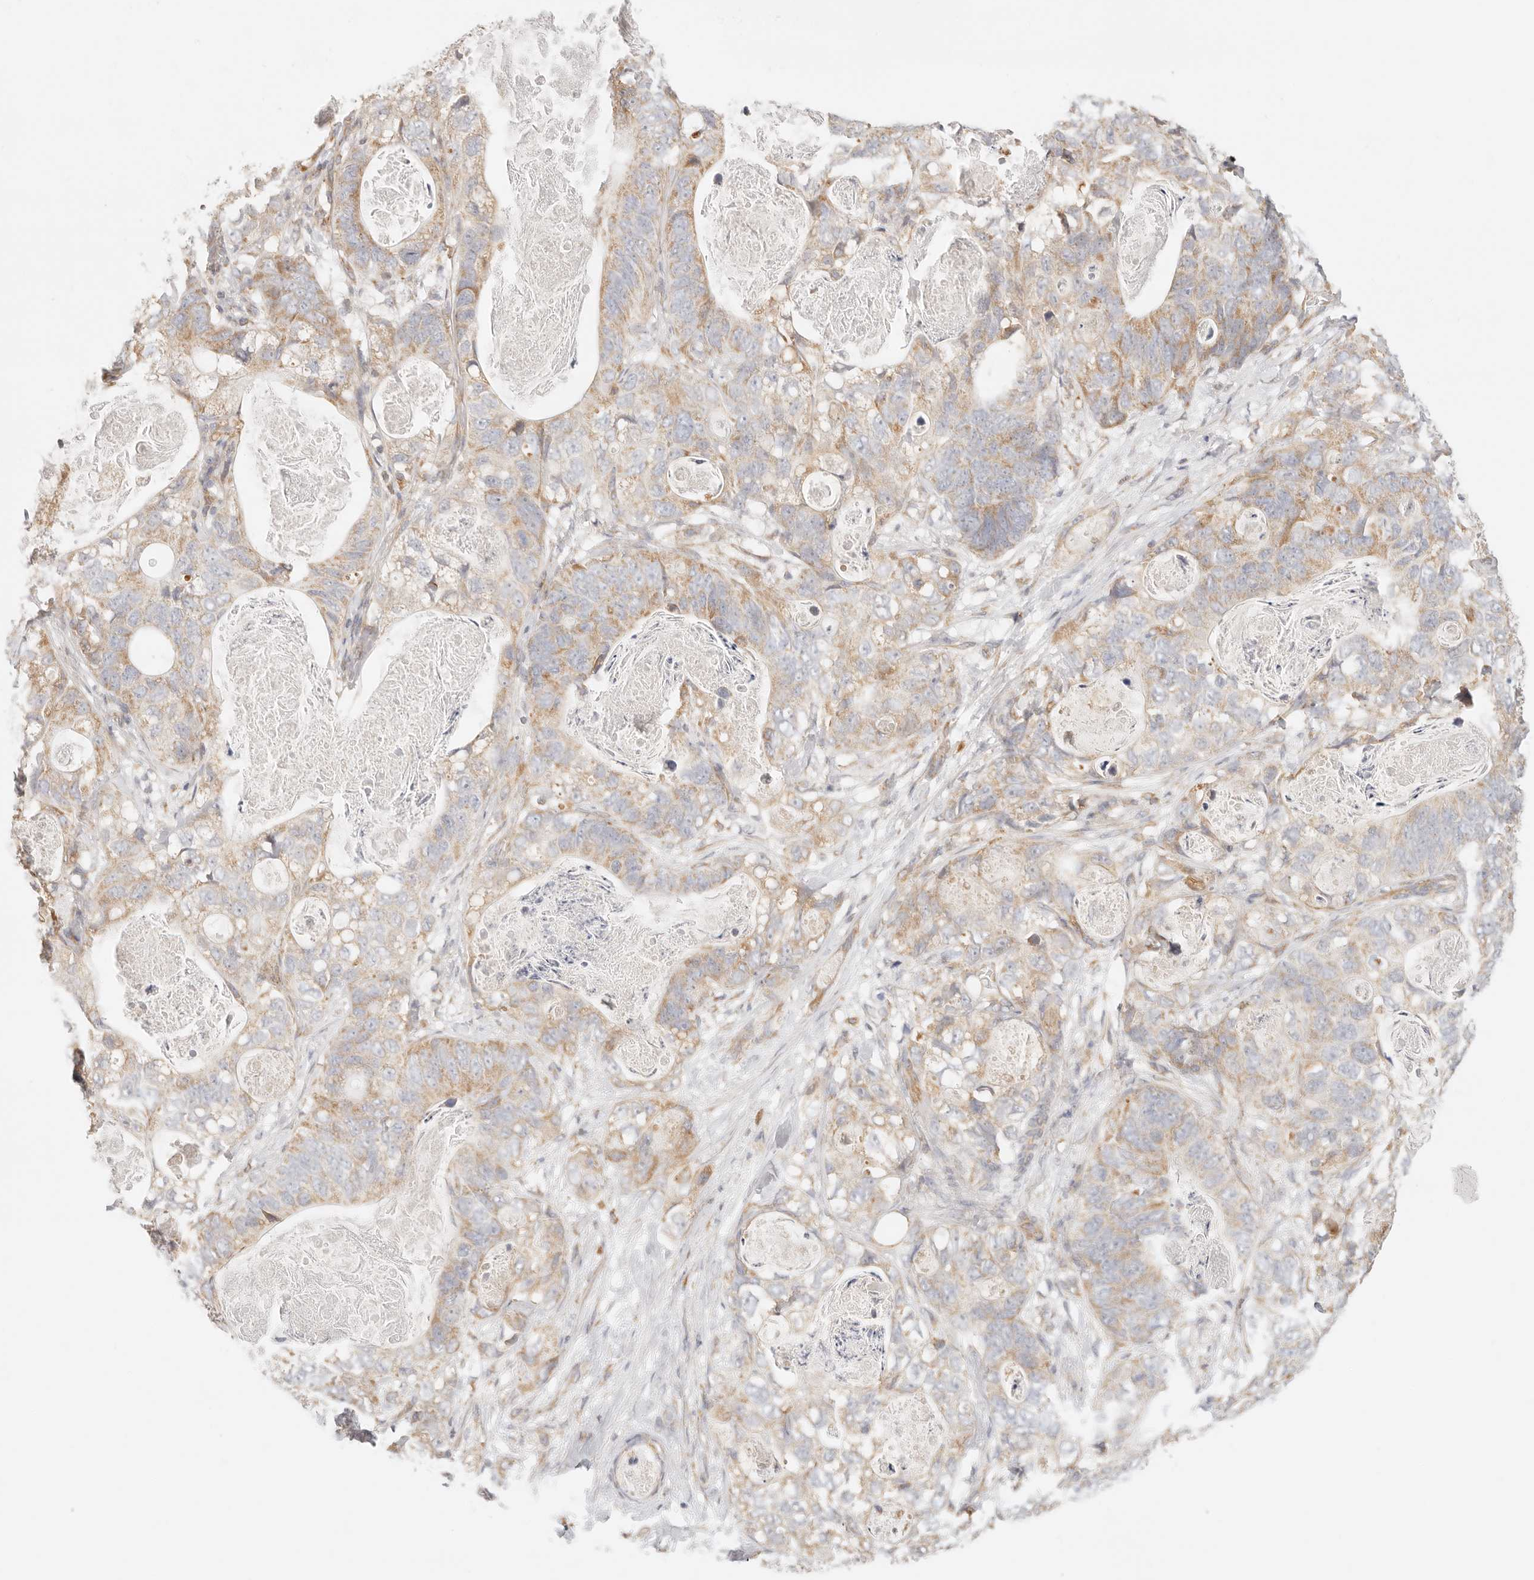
{"staining": {"intensity": "moderate", "quantity": ">75%", "location": "cytoplasmic/membranous"}, "tissue": "stomach cancer", "cell_type": "Tumor cells", "image_type": "cancer", "snomed": [{"axis": "morphology", "description": "Normal tissue, NOS"}, {"axis": "morphology", "description": "Adenocarcinoma, NOS"}, {"axis": "topography", "description": "Stomach"}], "caption": "Immunohistochemistry (IHC) micrograph of neoplastic tissue: human stomach adenocarcinoma stained using IHC demonstrates medium levels of moderate protein expression localized specifically in the cytoplasmic/membranous of tumor cells, appearing as a cytoplasmic/membranous brown color.", "gene": "ZC3H11A", "patient": {"sex": "female", "age": 89}}